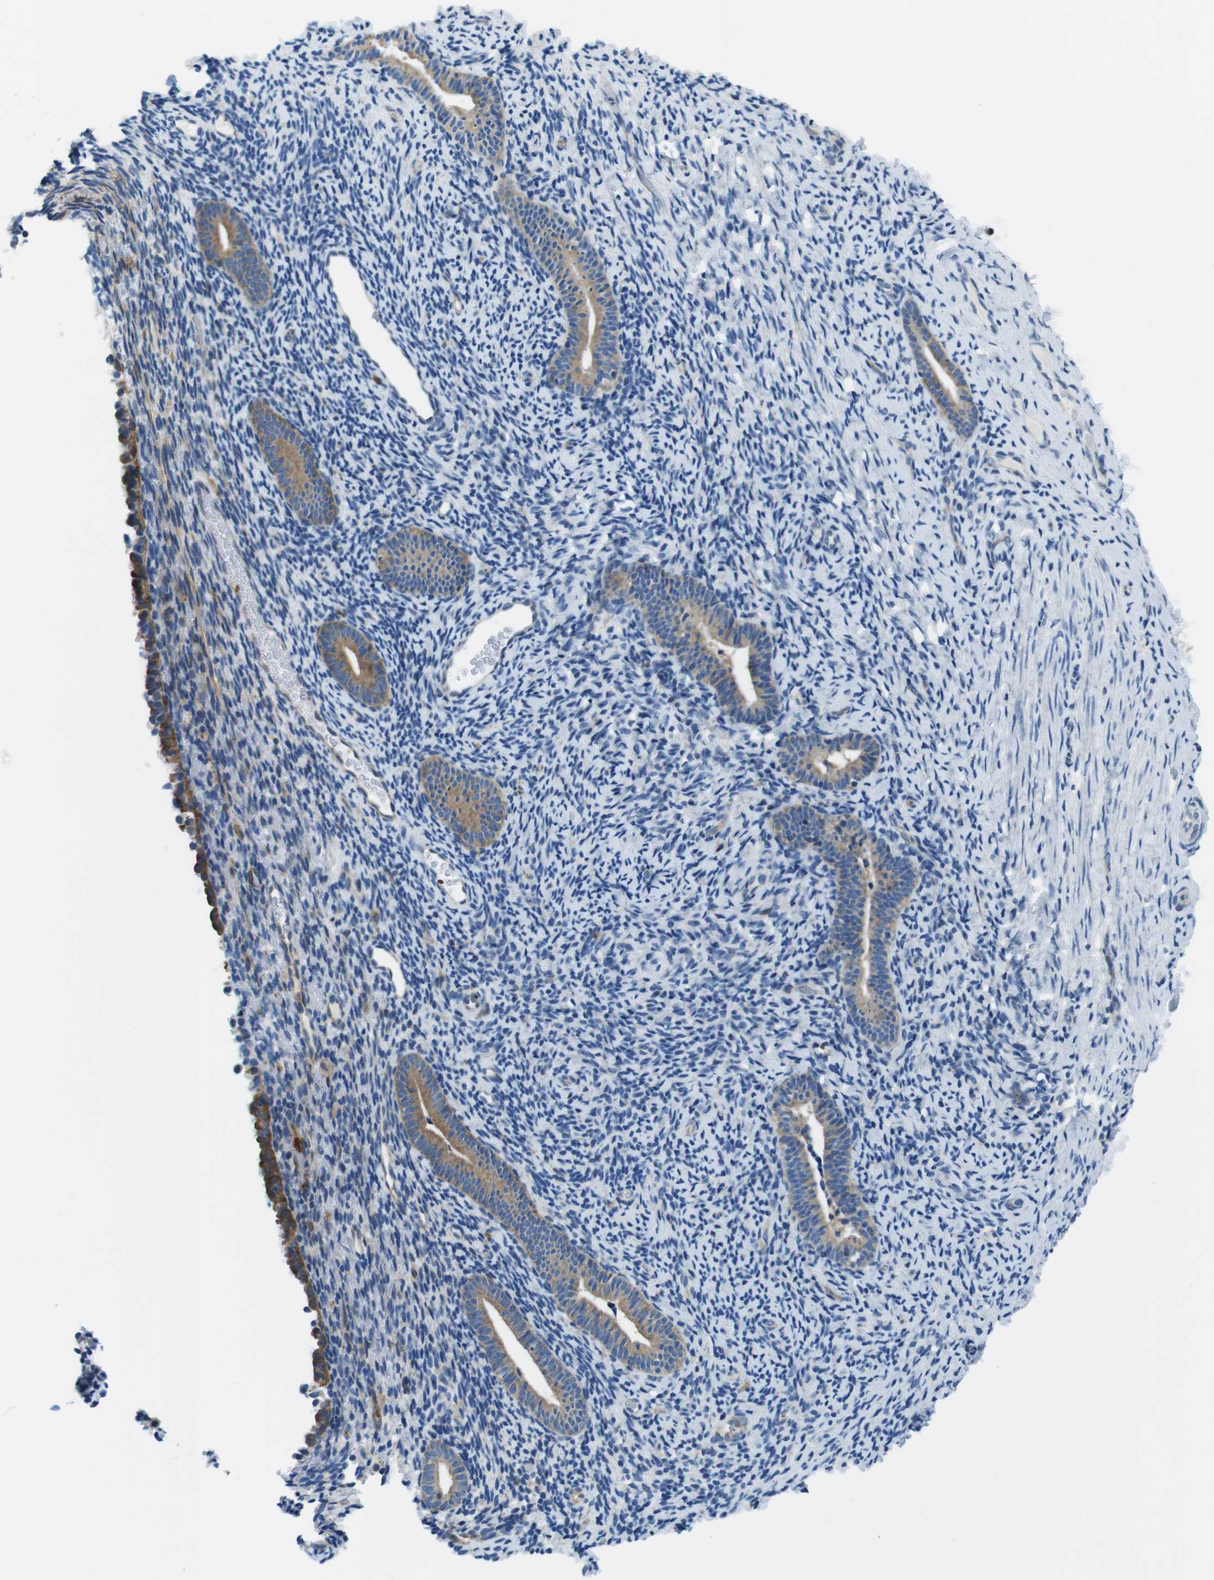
{"staining": {"intensity": "negative", "quantity": "none", "location": "none"}, "tissue": "endometrium", "cell_type": "Cells in endometrial stroma", "image_type": "normal", "snomed": [{"axis": "morphology", "description": "Normal tissue, NOS"}, {"axis": "topography", "description": "Endometrium"}], "caption": "There is no significant expression in cells in endometrial stroma of endometrium. The staining was performed using DAB (3,3'-diaminobenzidine) to visualize the protein expression in brown, while the nuclei were stained in blue with hematoxylin (Magnification: 20x).", "gene": "EIF2B5", "patient": {"sex": "female", "age": 51}}